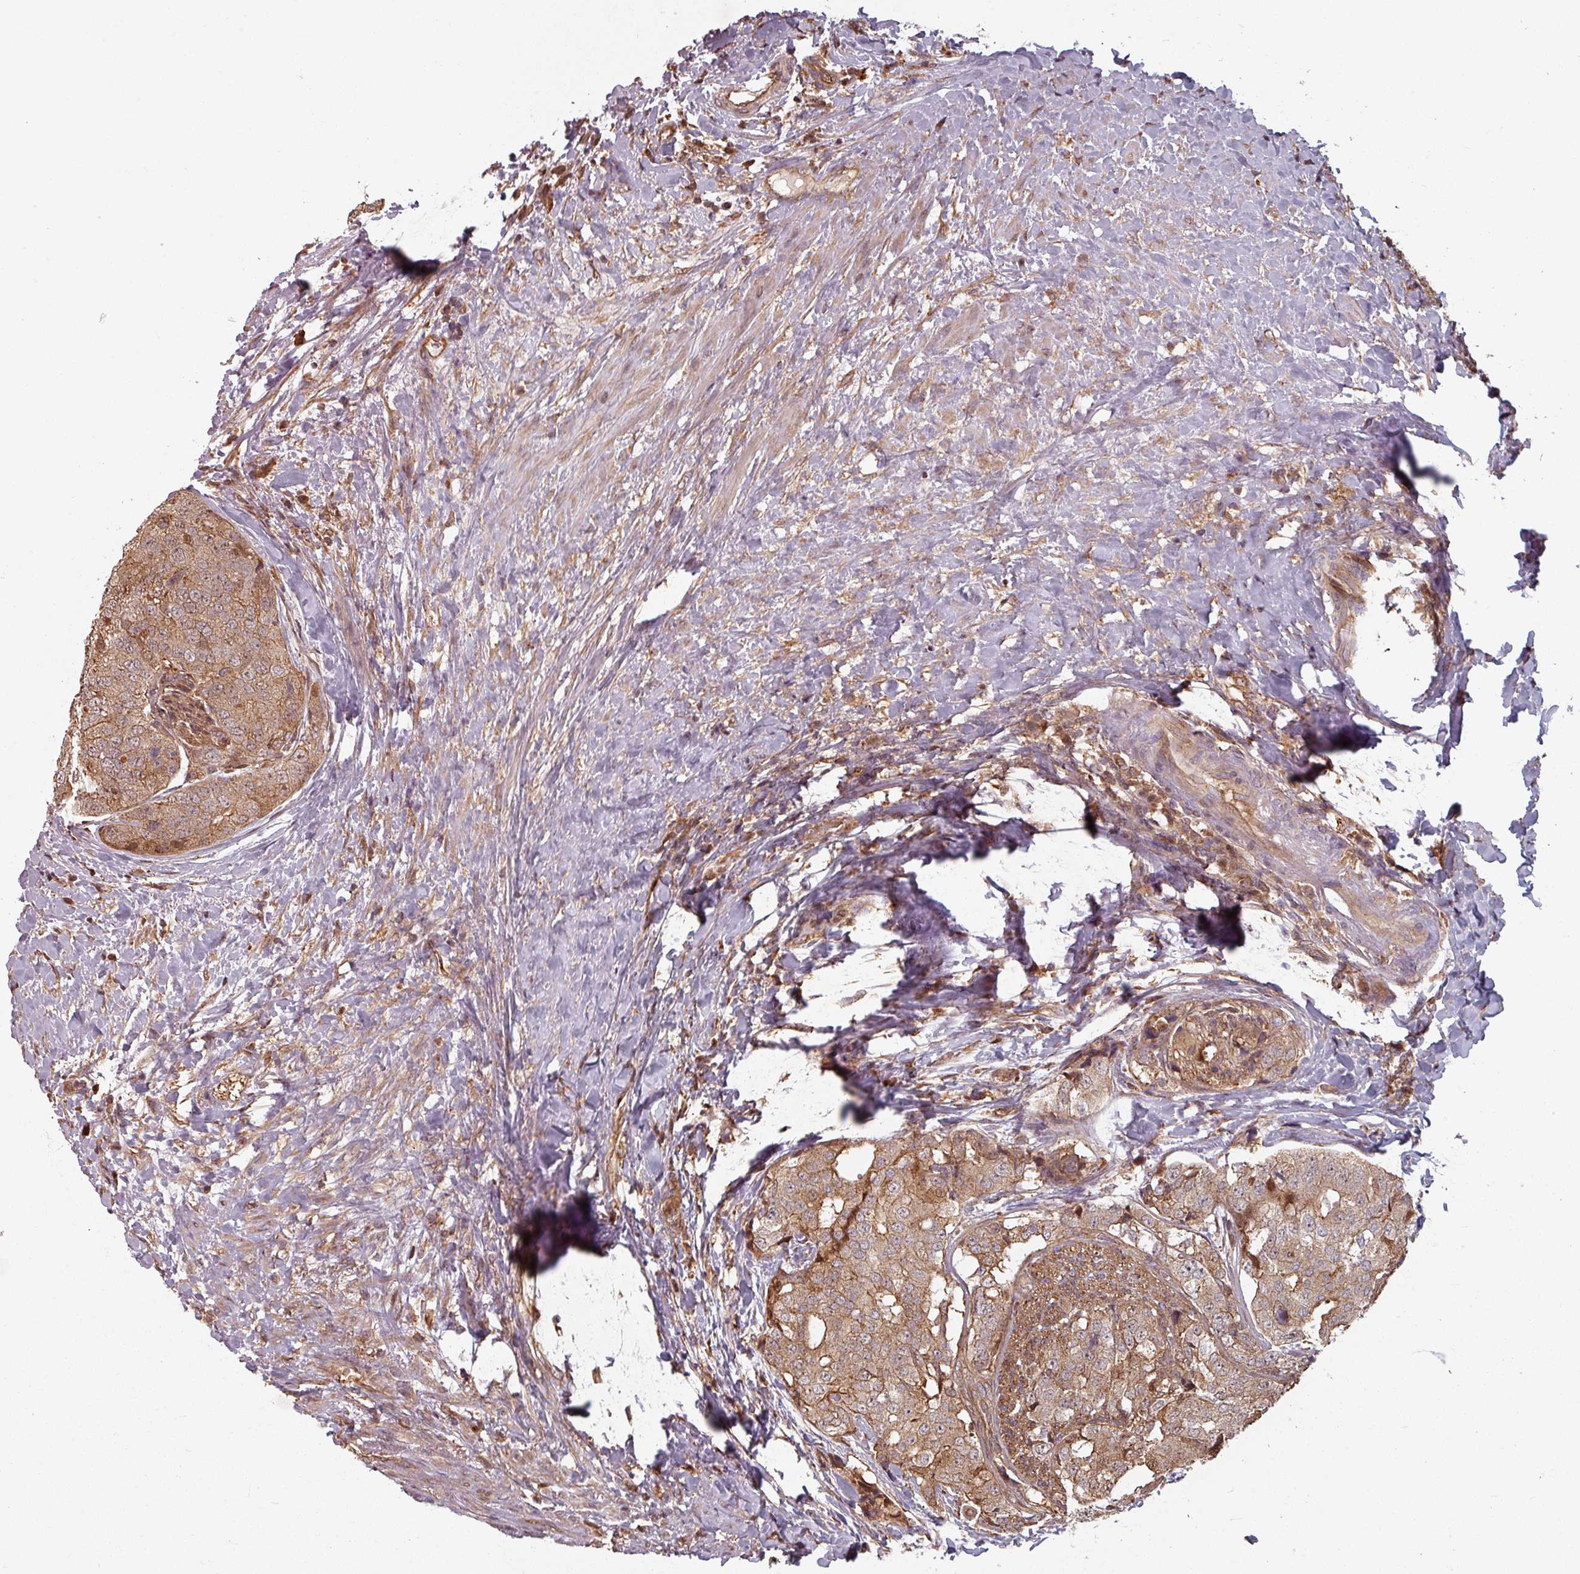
{"staining": {"intensity": "moderate", "quantity": ">75%", "location": "cytoplasmic/membranous"}, "tissue": "prostate cancer", "cell_type": "Tumor cells", "image_type": "cancer", "snomed": [{"axis": "morphology", "description": "Adenocarcinoma, High grade"}, {"axis": "topography", "description": "Prostate"}], "caption": "High-grade adenocarcinoma (prostate) stained with a brown dye demonstrates moderate cytoplasmic/membranous positive expression in about >75% of tumor cells.", "gene": "EID1", "patient": {"sex": "male", "age": 49}}